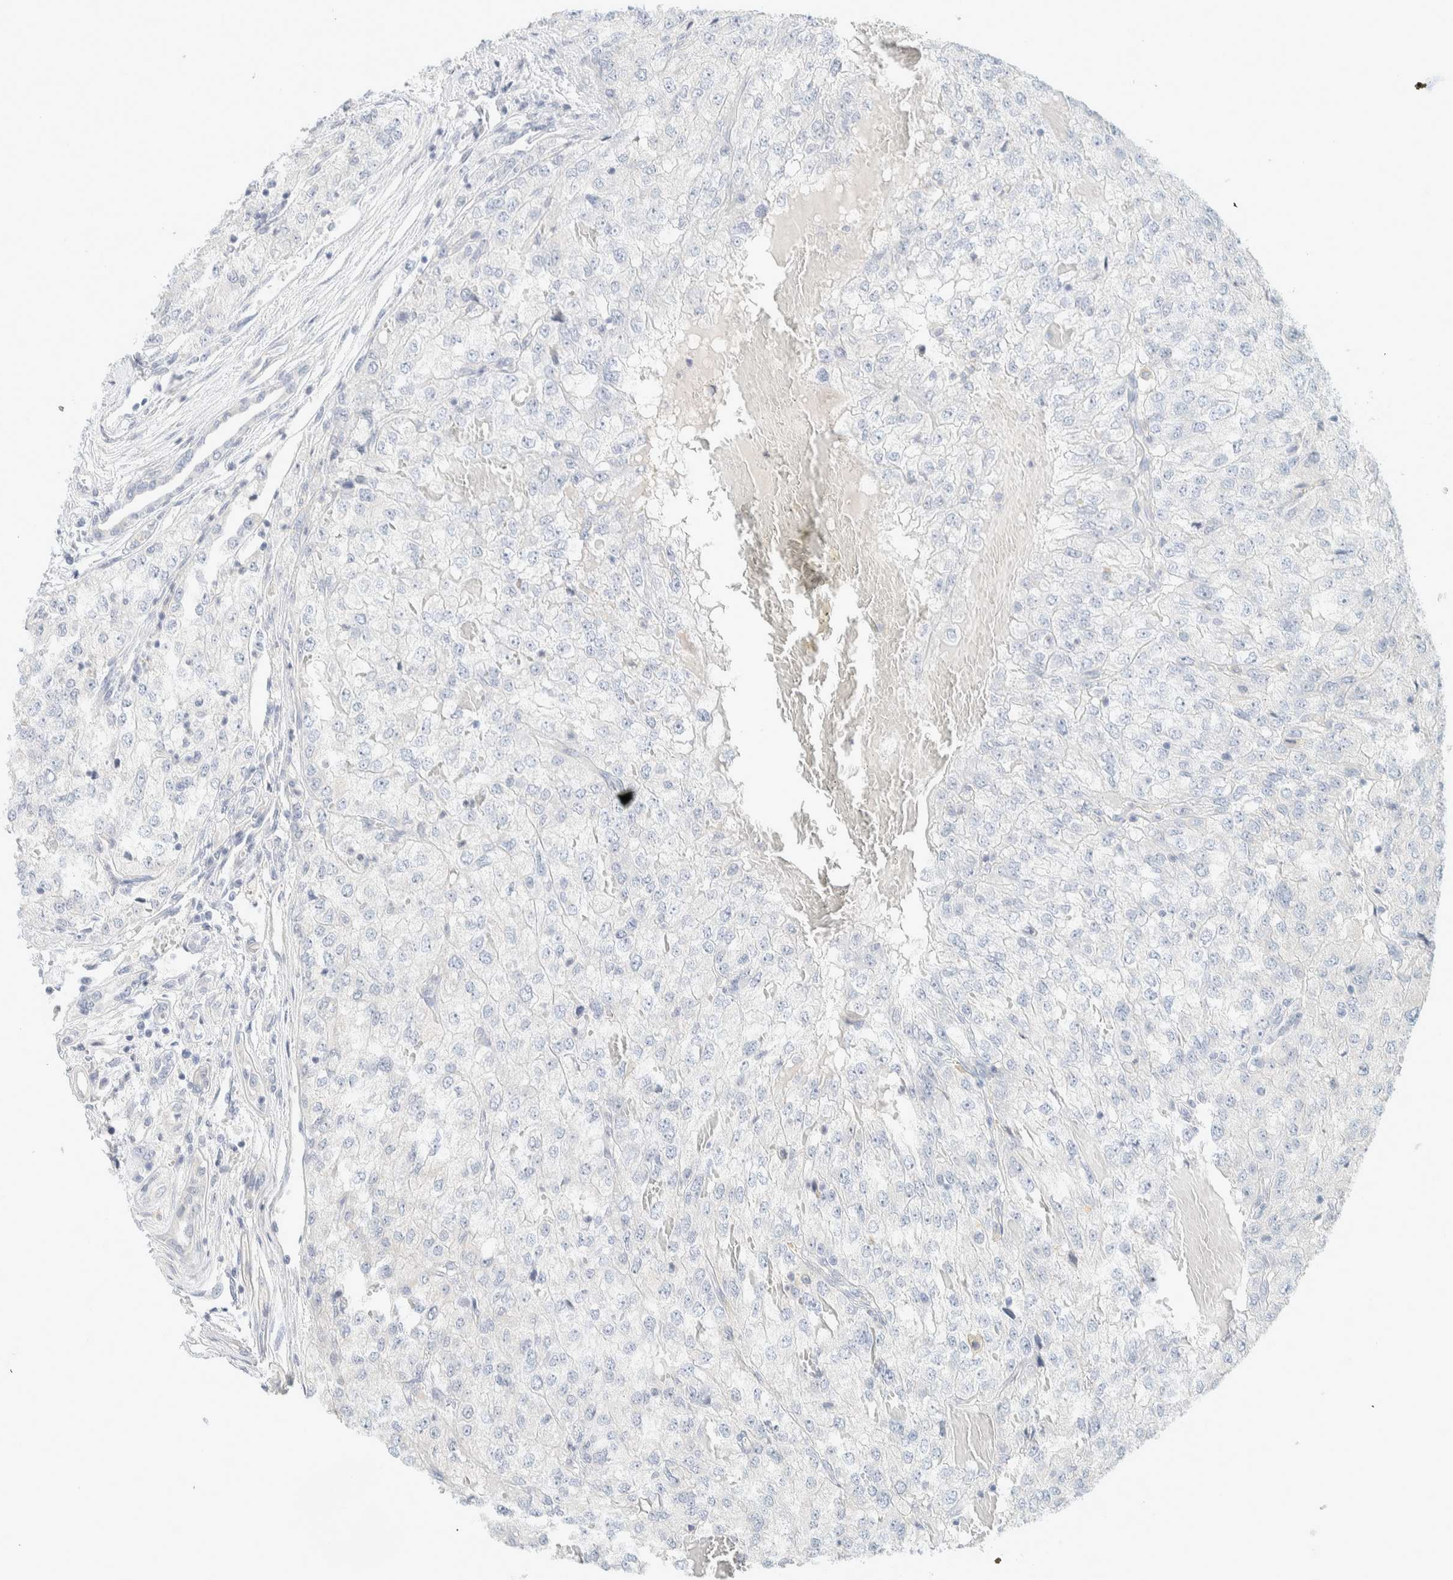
{"staining": {"intensity": "negative", "quantity": "none", "location": "none"}, "tissue": "renal cancer", "cell_type": "Tumor cells", "image_type": "cancer", "snomed": [{"axis": "morphology", "description": "Adenocarcinoma, NOS"}, {"axis": "topography", "description": "Kidney"}], "caption": "The IHC micrograph has no significant positivity in tumor cells of renal cancer tissue. Brightfield microscopy of immunohistochemistry stained with DAB (3,3'-diaminobenzidine) (brown) and hematoxylin (blue), captured at high magnification.", "gene": "ALOX12B", "patient": {"sex": "female", "age": 54}}